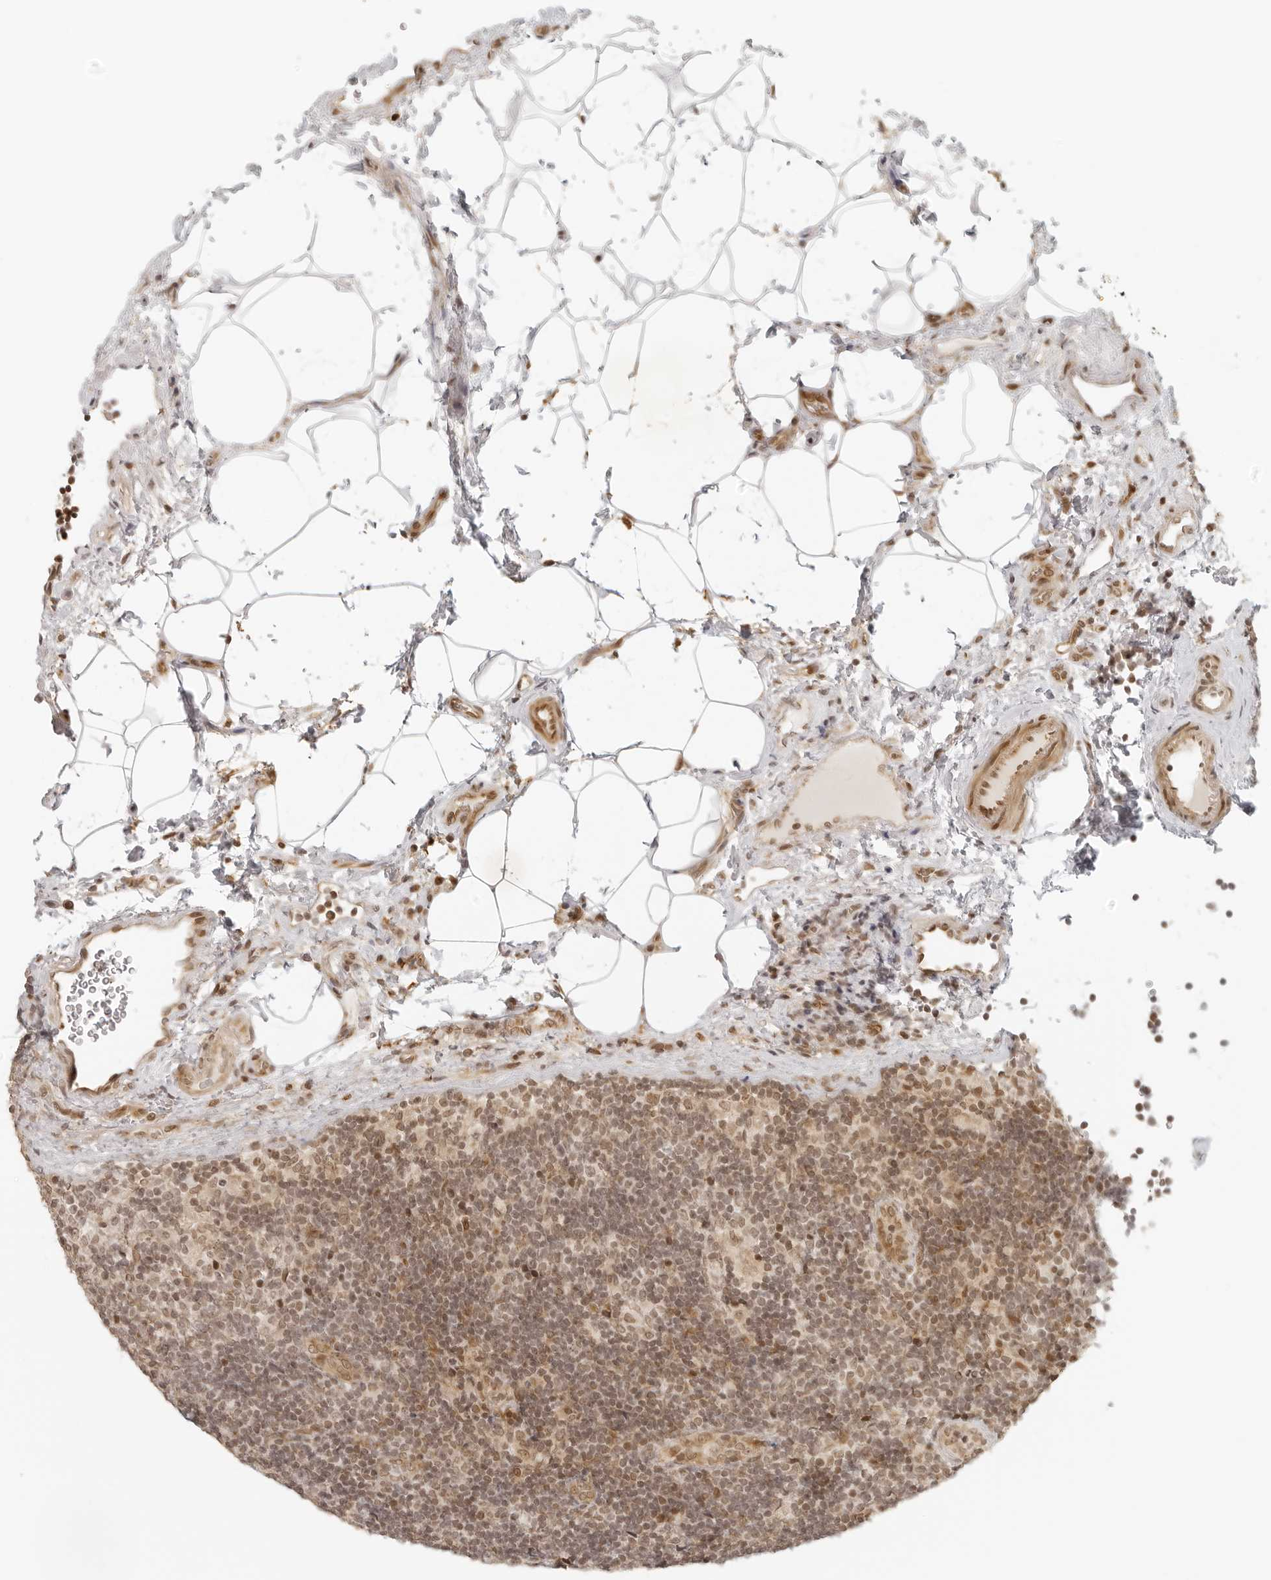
{"staining": {"intensity": "weak", "quantity": ">75%", "location": "nuclear"}, "tissue": "lymph node", "cell_type": "Germinal center cells", "image_type": "normal", "snomed": [{"axis": "morphology", "description": "Normal tissue, NOS"}, {"axis": "topography", "description": "Lymph node"}], "caption": "High-power microscopy captured an immunohistochemistry micrograph of unremarkable lymph node, revealing weak nuclear staining in approximately >75% of germinal center cells.", "gene": "ZNF407", "patient": {"sex": "female", "age": 22}}